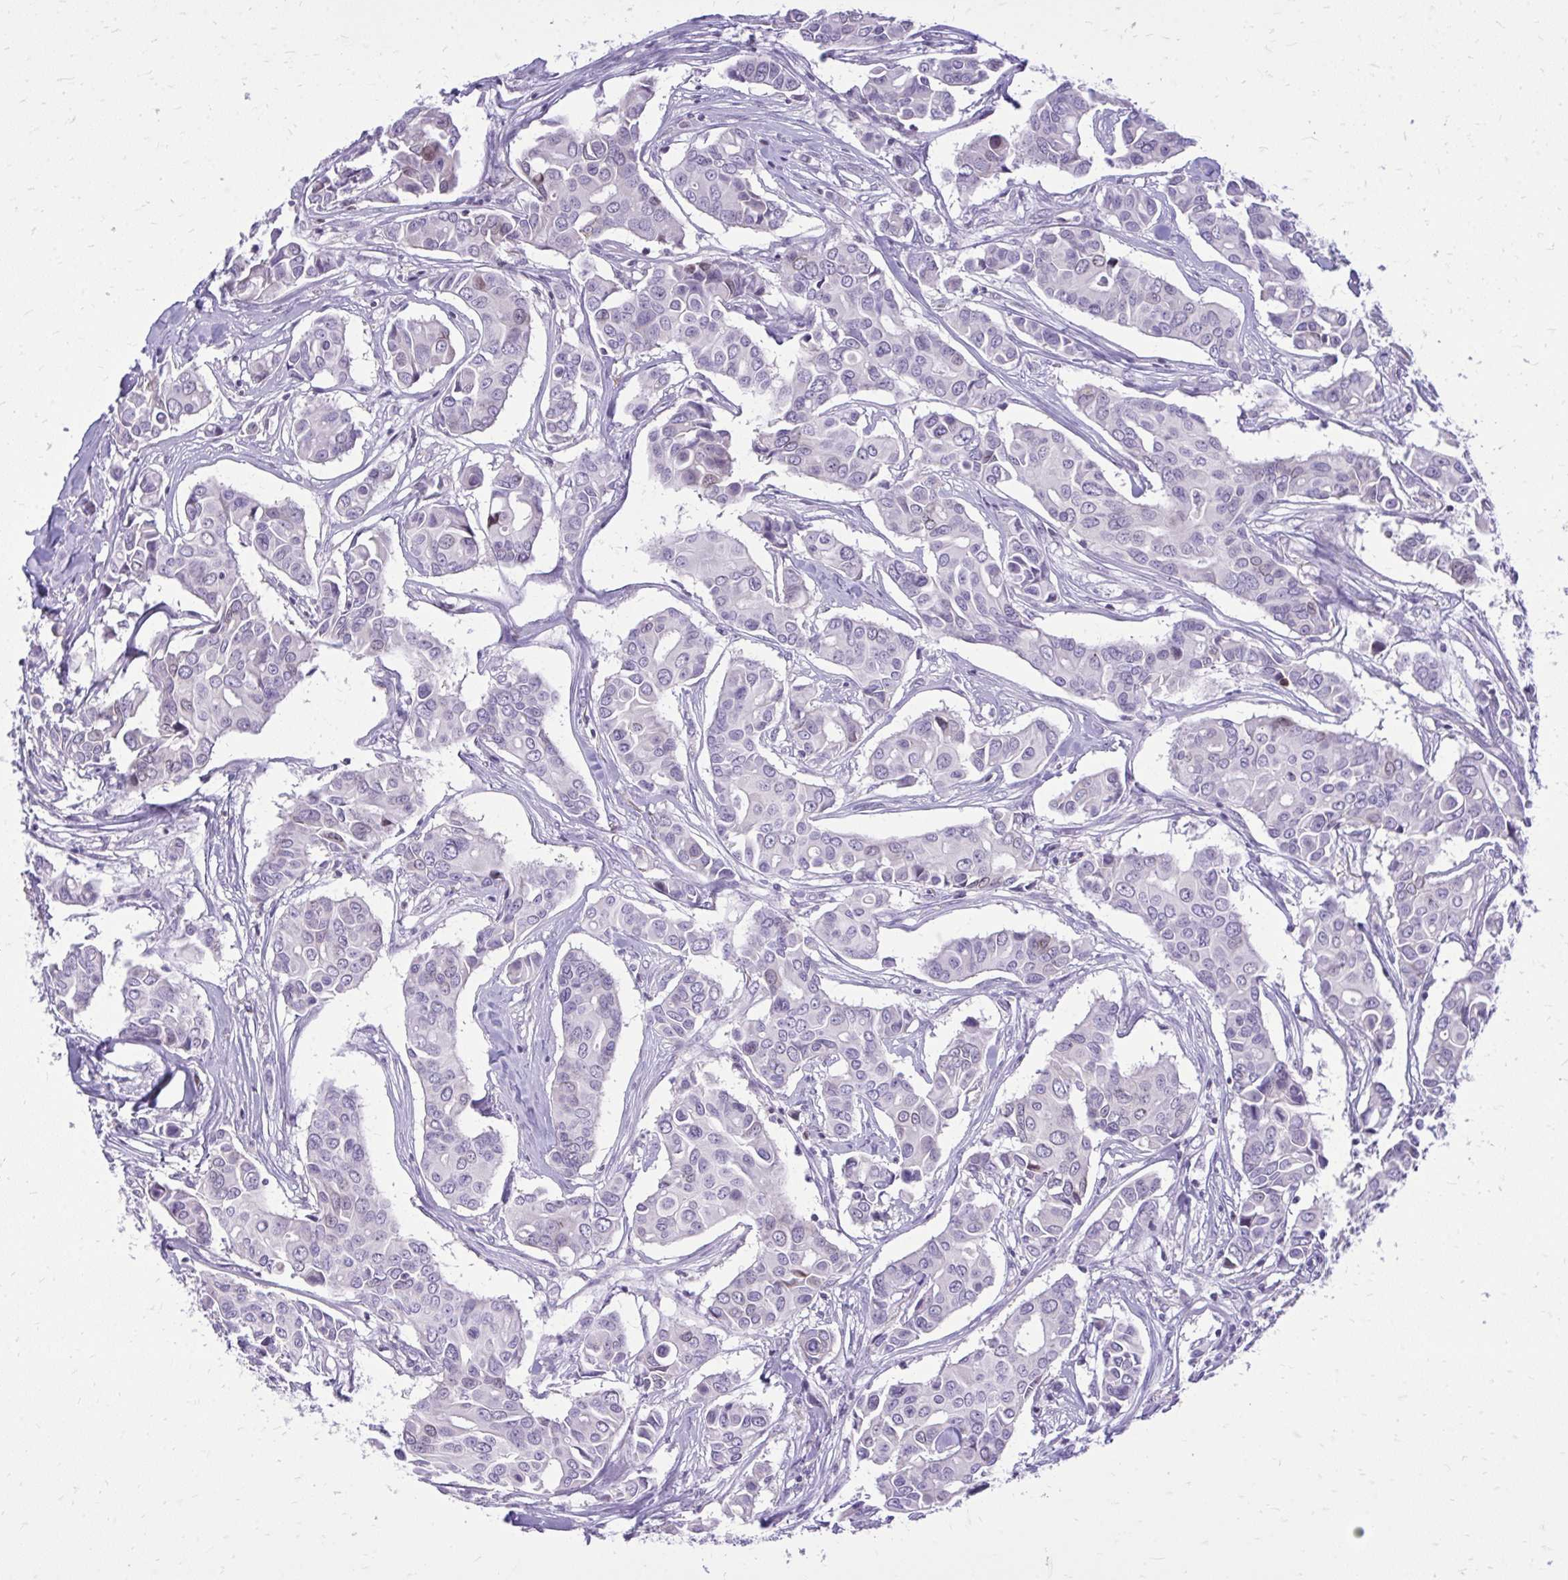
{"staining": {"intensity": "negative", "quantity": "none", "location": "none"}, "tissue": "breast cancer", "cell_type": "Tumor cells", "image_type": "cancer", "snomed": [{"axis": "morphology", "description": "Duct carcinoma"}, {"axis": "topography", "description": "Breast"}], "caption": "There is no significant expression in tumor cells of invasive ductal carcinoma (breast). (DAB immunohistochemistry (IHC) with hematoxylin counter stain).", "gene": "RPS6KA2", "patient": {"sex": "female", "age": 54}}